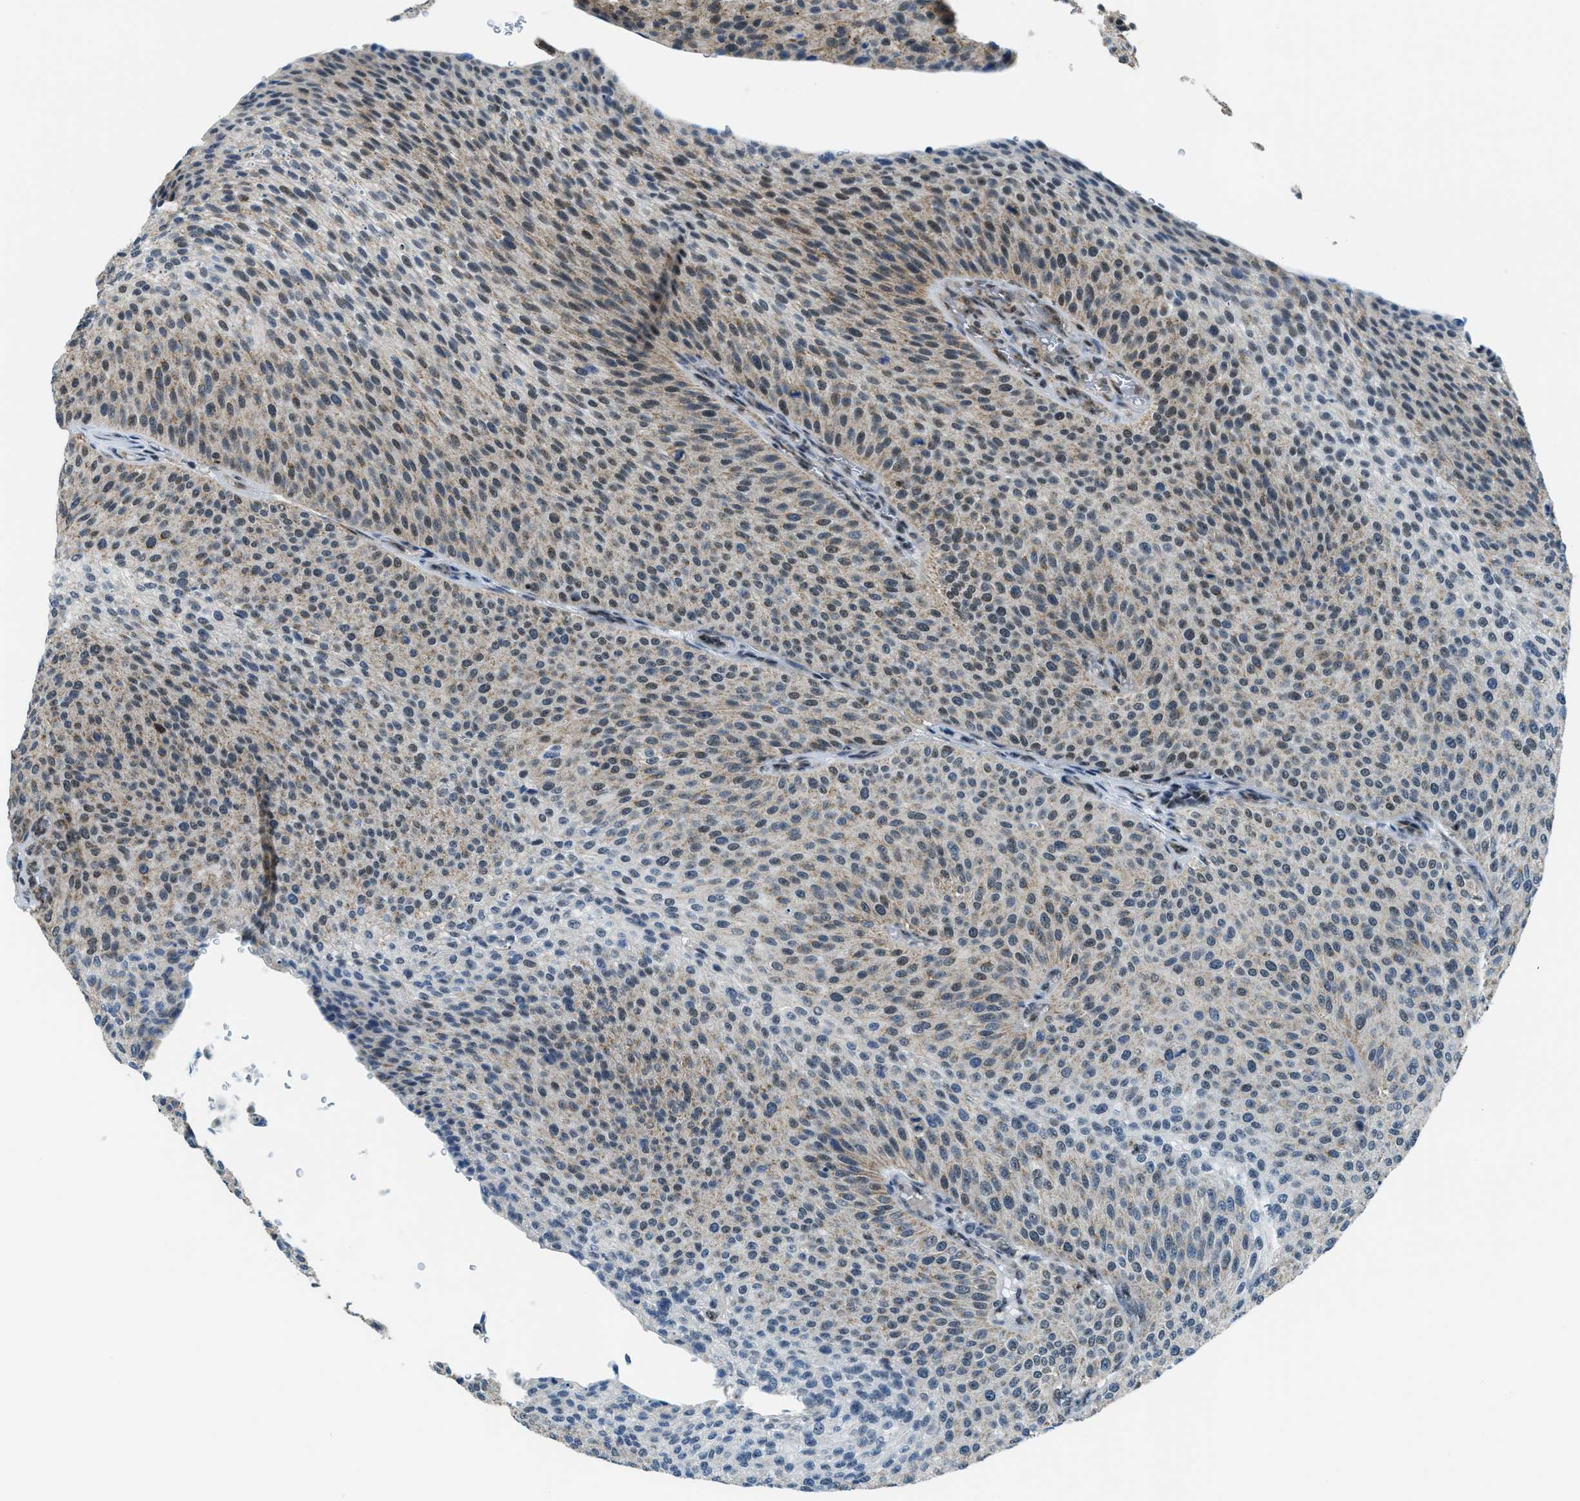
{"staining": {"intensity": "moderate", "quantity": "25%-75%", "location": "cytoplasmic/membranous,nuclear"}, "tissue": "urothelial cancer", "cell_type": "Tumor cells", "image_type": "cancer", "snomed": [{"axis": "morphology", "description": "Urothelial carcinoma, Low grade"}, {"axis": "topography", "description": "Smooth muscle"}, {"axis": "topography", "description": "Urinary bladder"}], "caption": "Low-grade urothelial carcinoma stained for a protein (brown) shows moderate cytoplasmic/membranous and nuclear positive positivity in about 25%-75% of tumor cells.", "gene": "SP100", "patient": {"sex": "male", "age": 60}}